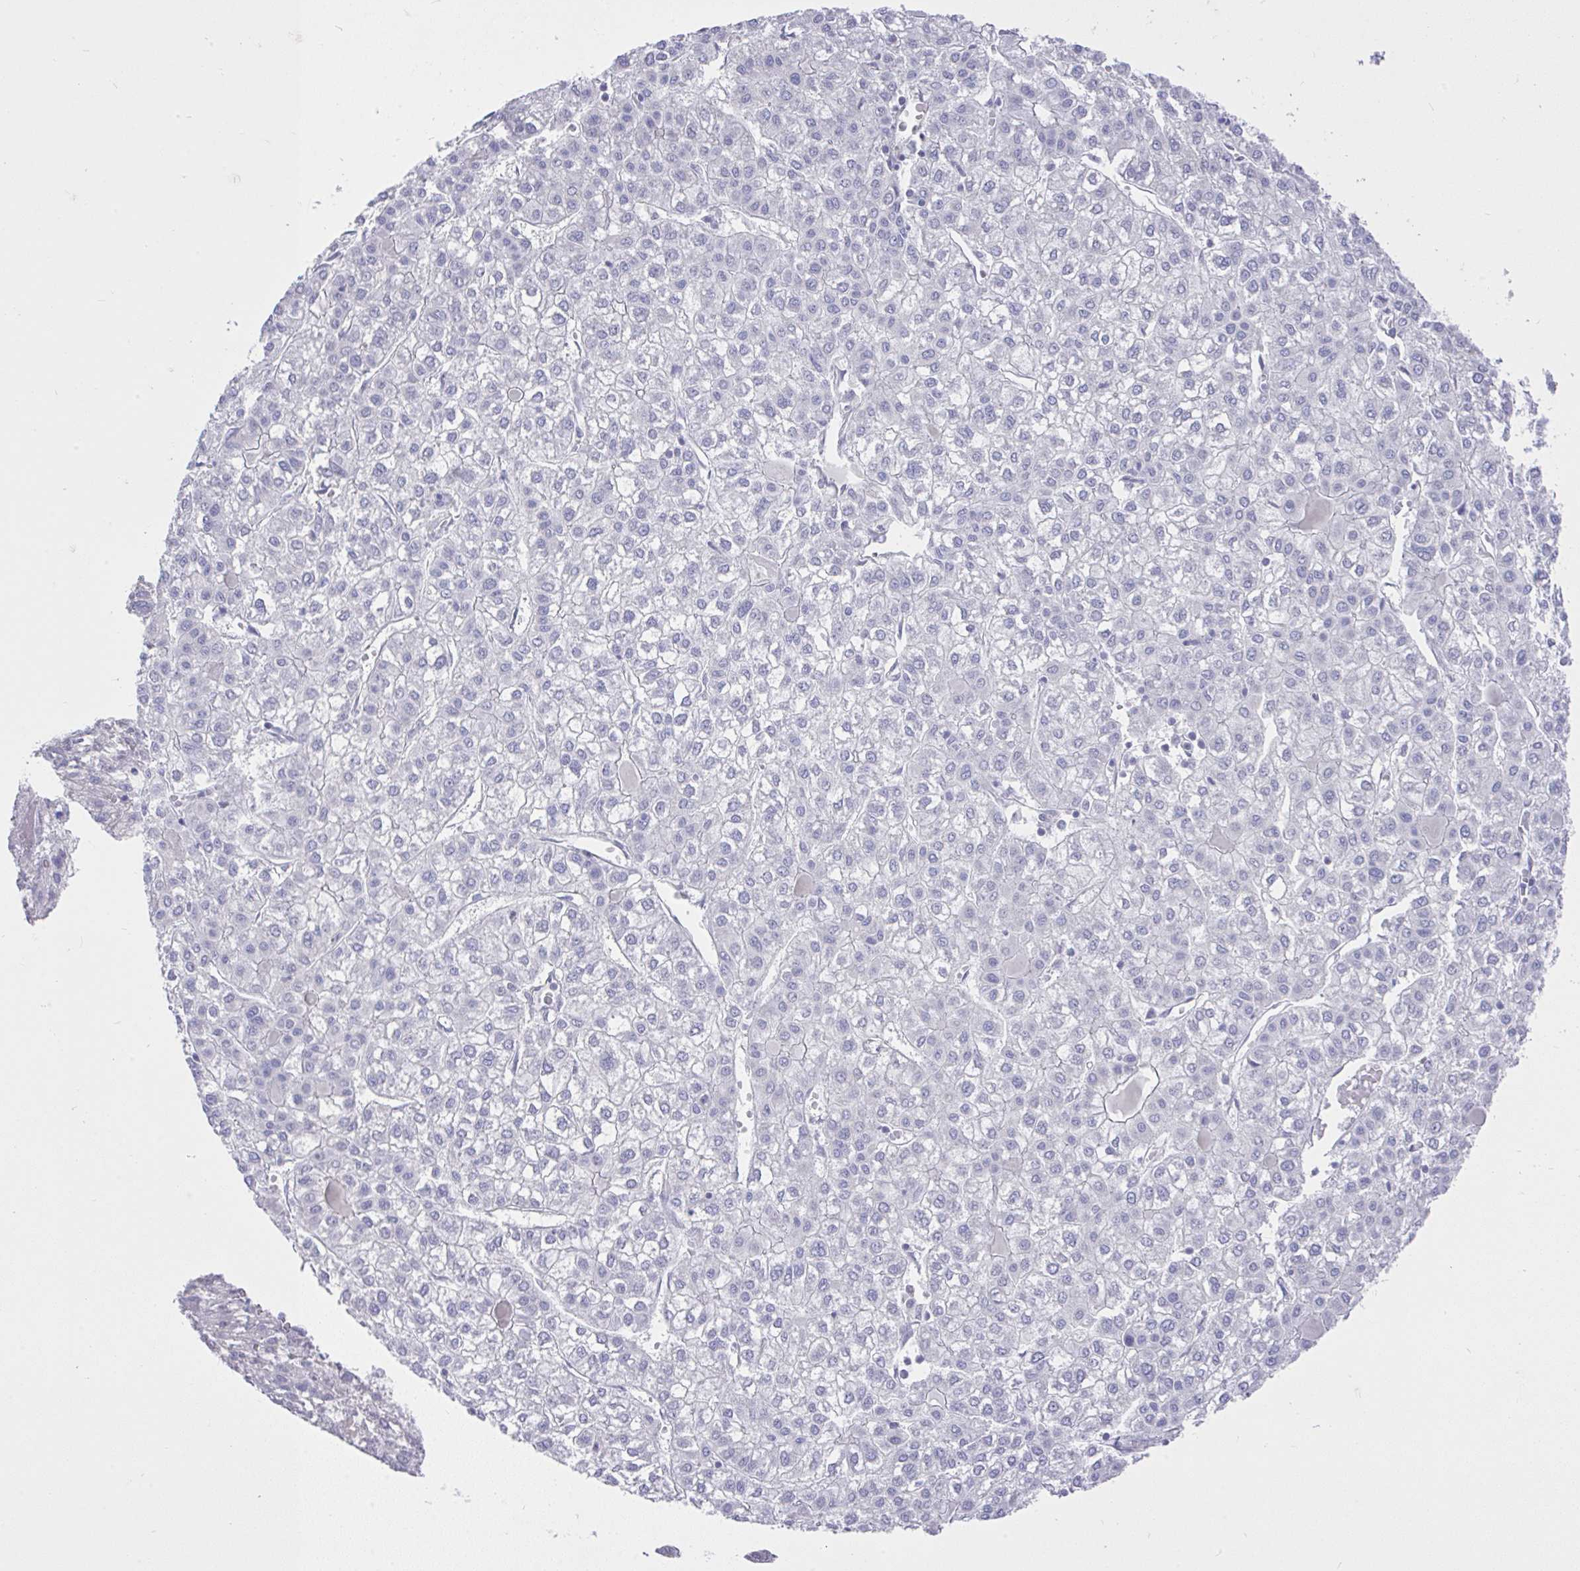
{"staining": {"intensity": "negative", "quantity": "none", "location": "none"}, "tissue": "liver cancer", "cell_type": "Tumor cells", "image_type": "cancer", "snomed": [{"axis": "morphology", "description": "Carcinoma, Hepatocellular, NOS"}, {"axis": "topography", "description": "Liver"}], "caption": "This is a image of immunohistochemistry staining of liver cancer, which shows no expression in tumor cells. (Brightfield microscopy of DAB (3,3'-diaminobenzidine) IHC at high magnification).", "gene": "MS4A12", "patient": {"sex": "female", "age": 43}}